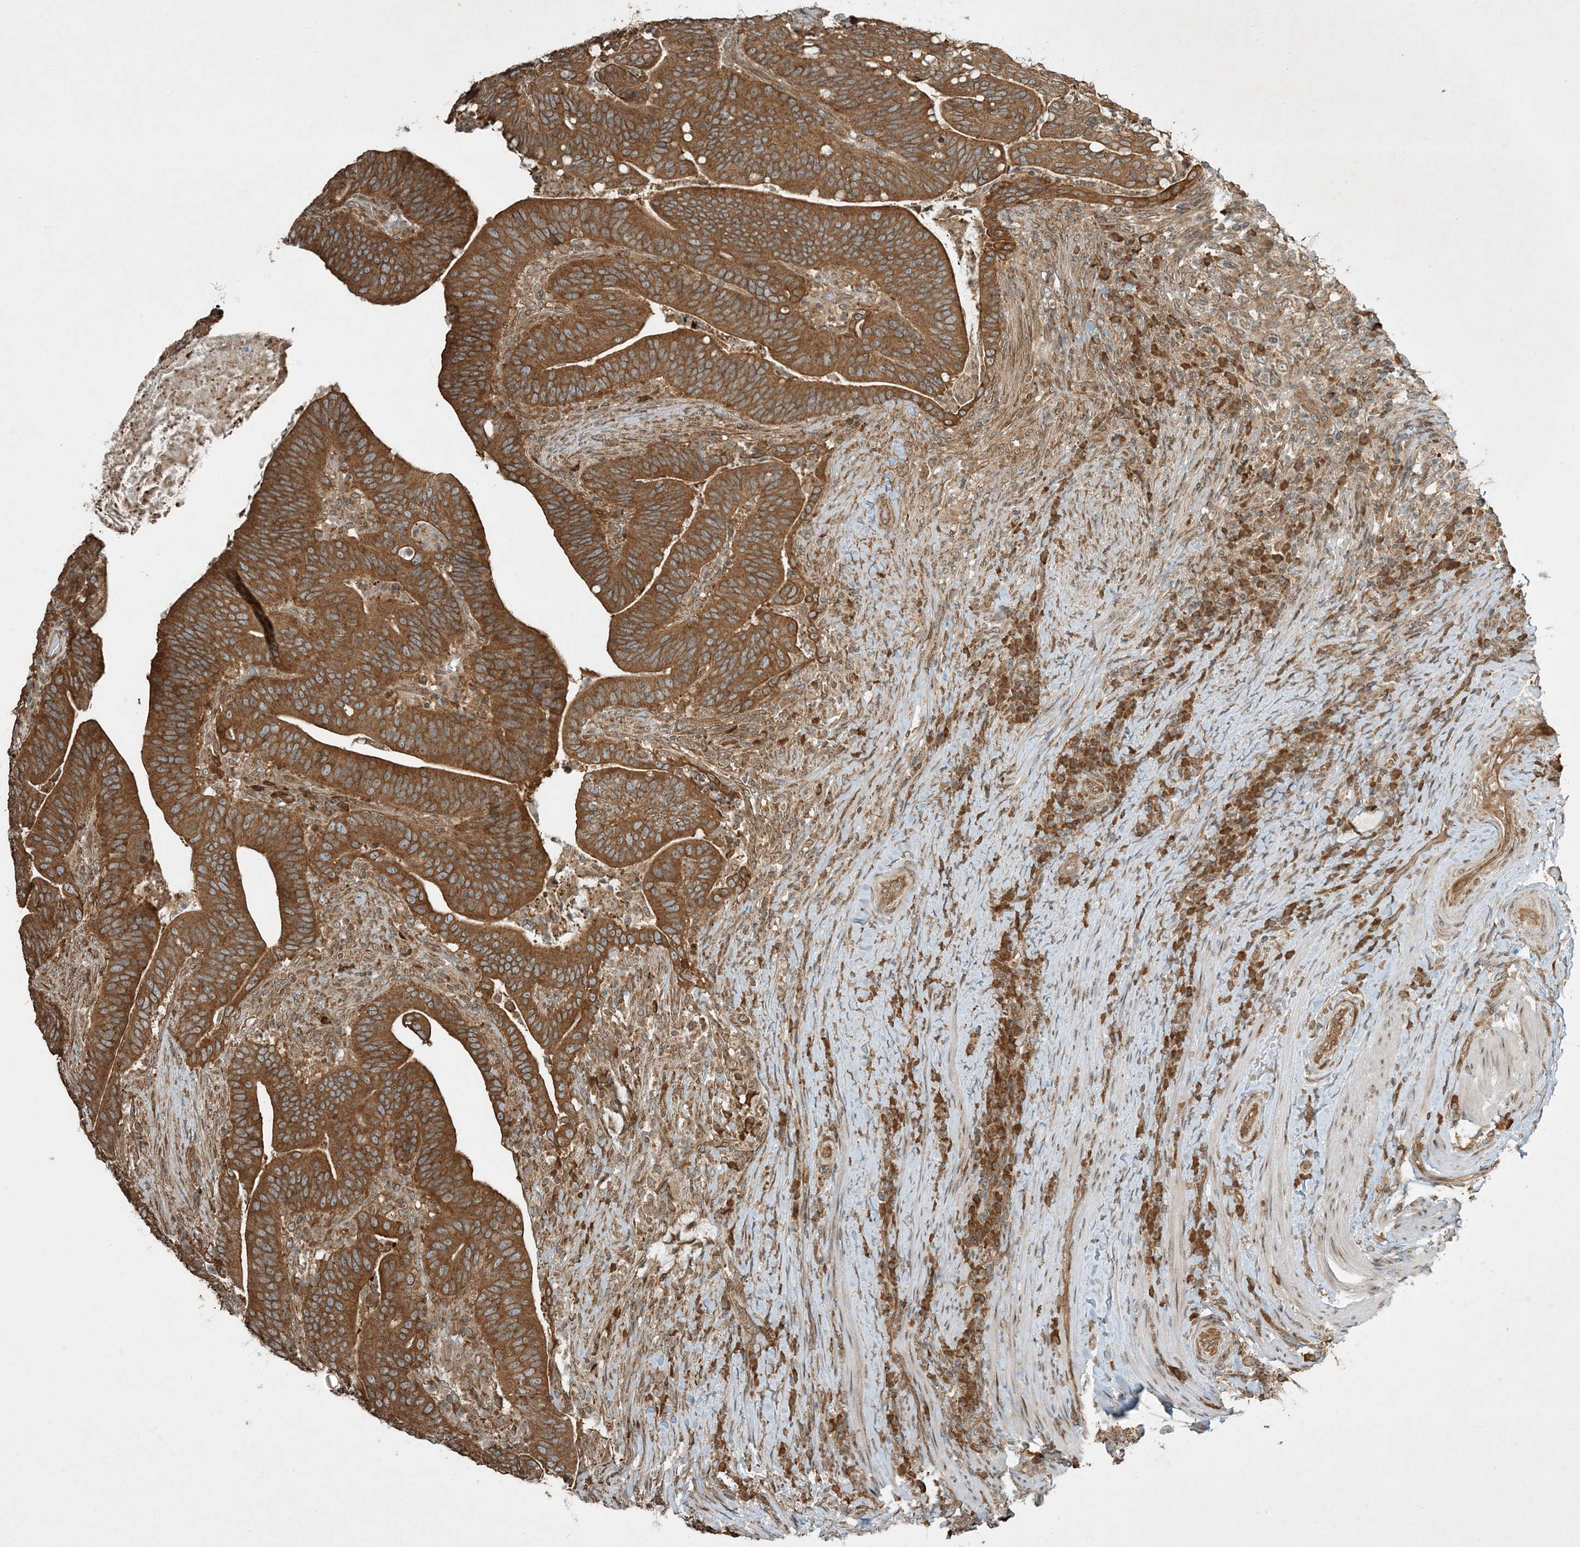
{"staining": {"intensity": "moderate", "quantity": ">75%", "location": "cytoplasmic/membranous"}, "tissue": "colorectal cancer", "cell_type": "Tumor cells", "image_type": "cancer", "snomed": [{"axis": "morphology", "description": "Adenocarcinoma, NOS"}, {"axis": "topography", "description": "Colon"}], "caption": "Colorectal adenocarcinoma was stained to show a protein in brown. There is medium levels of moderate cytoplasmic/membranous positivity in approximately >75% of tumor cells.", "gene": "COMMD8", "patient": {"sex": "female", "age": 66}}